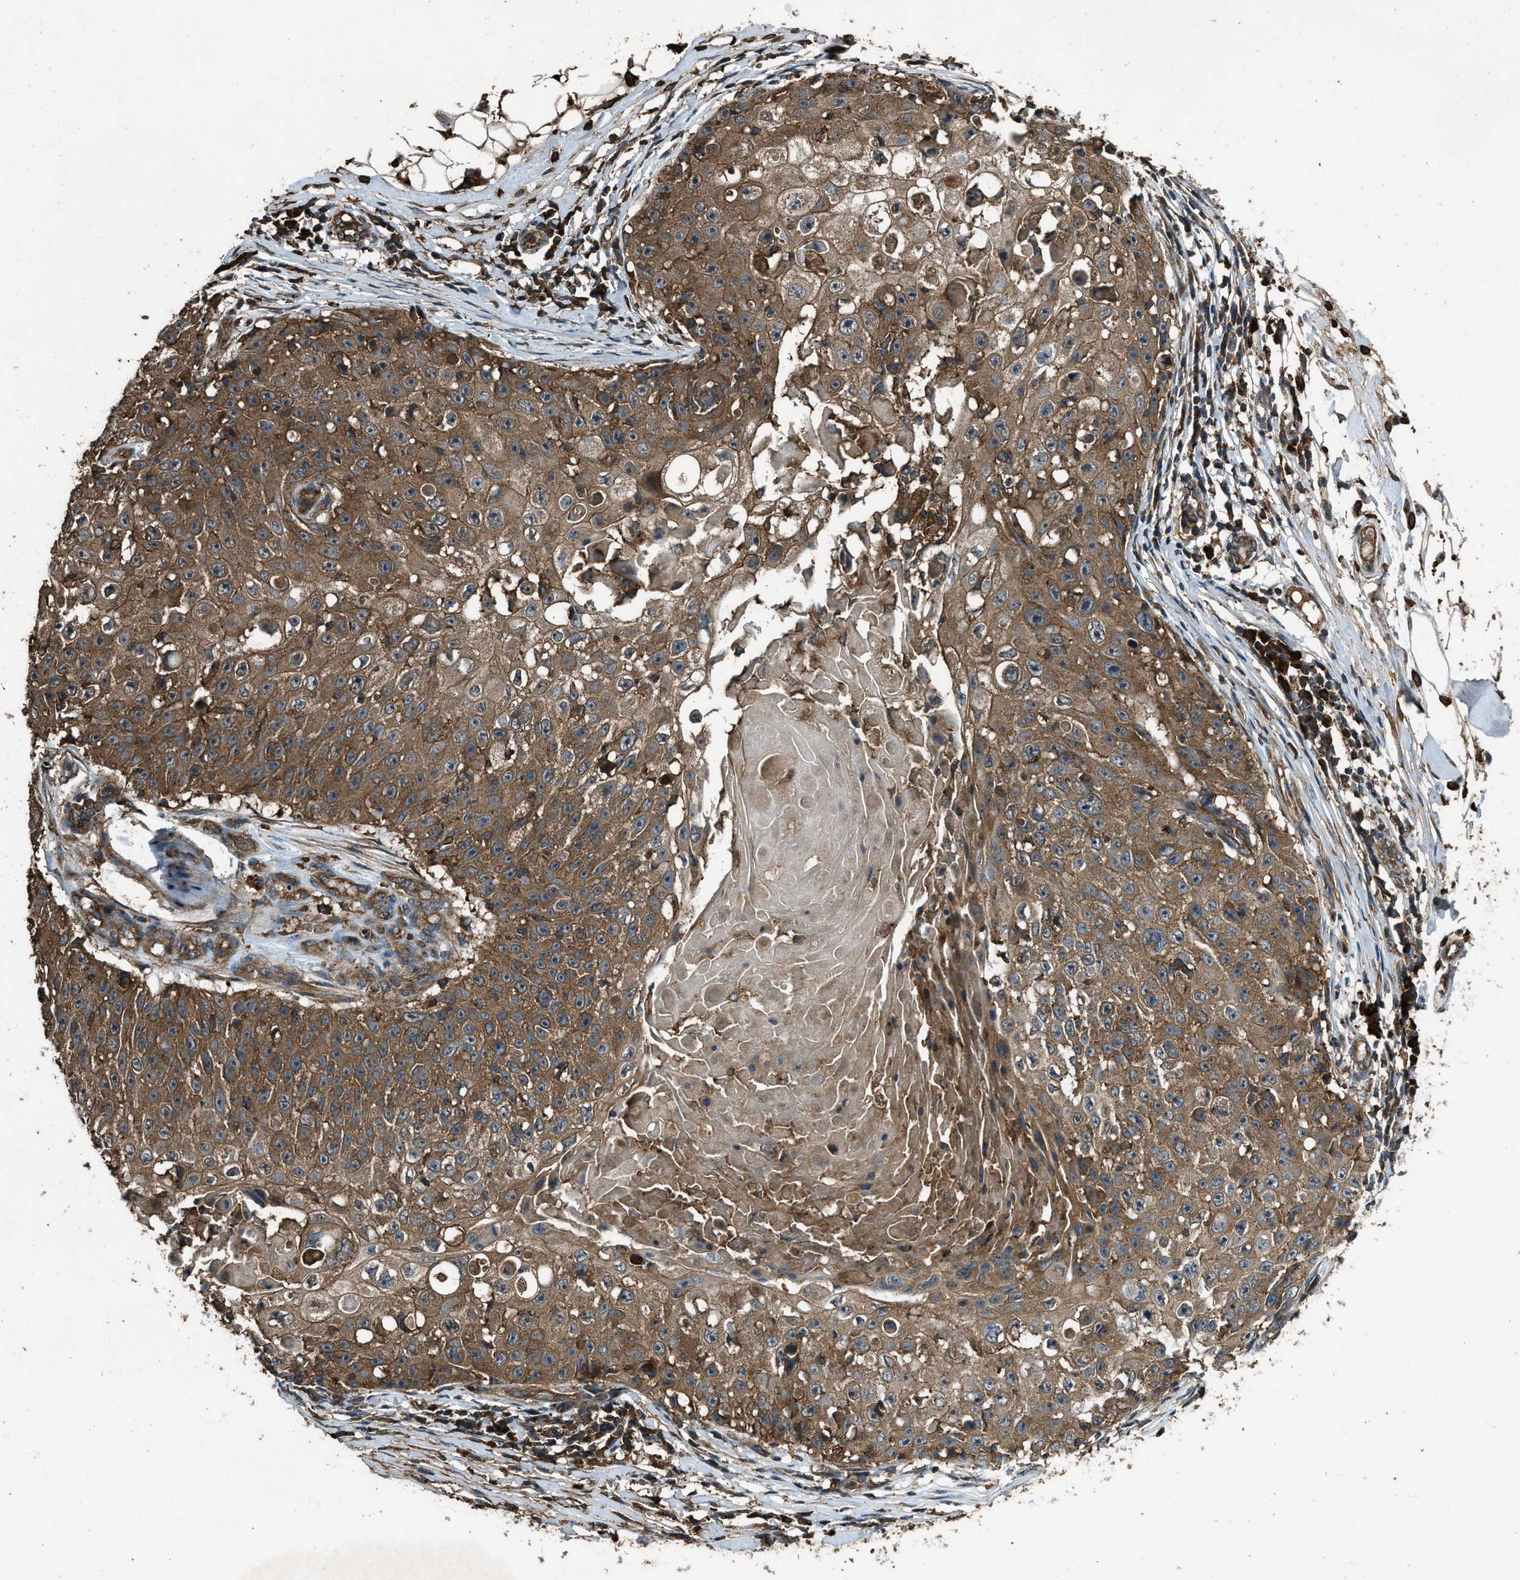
{"staining": {"intensity": "moderate", "quantity": ">75%", "location": "cytoplasmic/membranous"}, "tissue": "skin cancer", "cell_type": "Tumor cells", "image_type": "cancer", "snomed": [{"axis": "morphology", "description": "Squamous cell carcinoma, NOS"}, {"axis": "topography", "description": "Skin"}], "caption": "This is an image of immunohistochemistry (IHC) staining of skin squamous cell carcinoma, which shows moderate staining in the cytoplasmic/membranous of tumor cells.", "gene": "MAP3K8", "patient": {"sex": "male", "age": 86}}